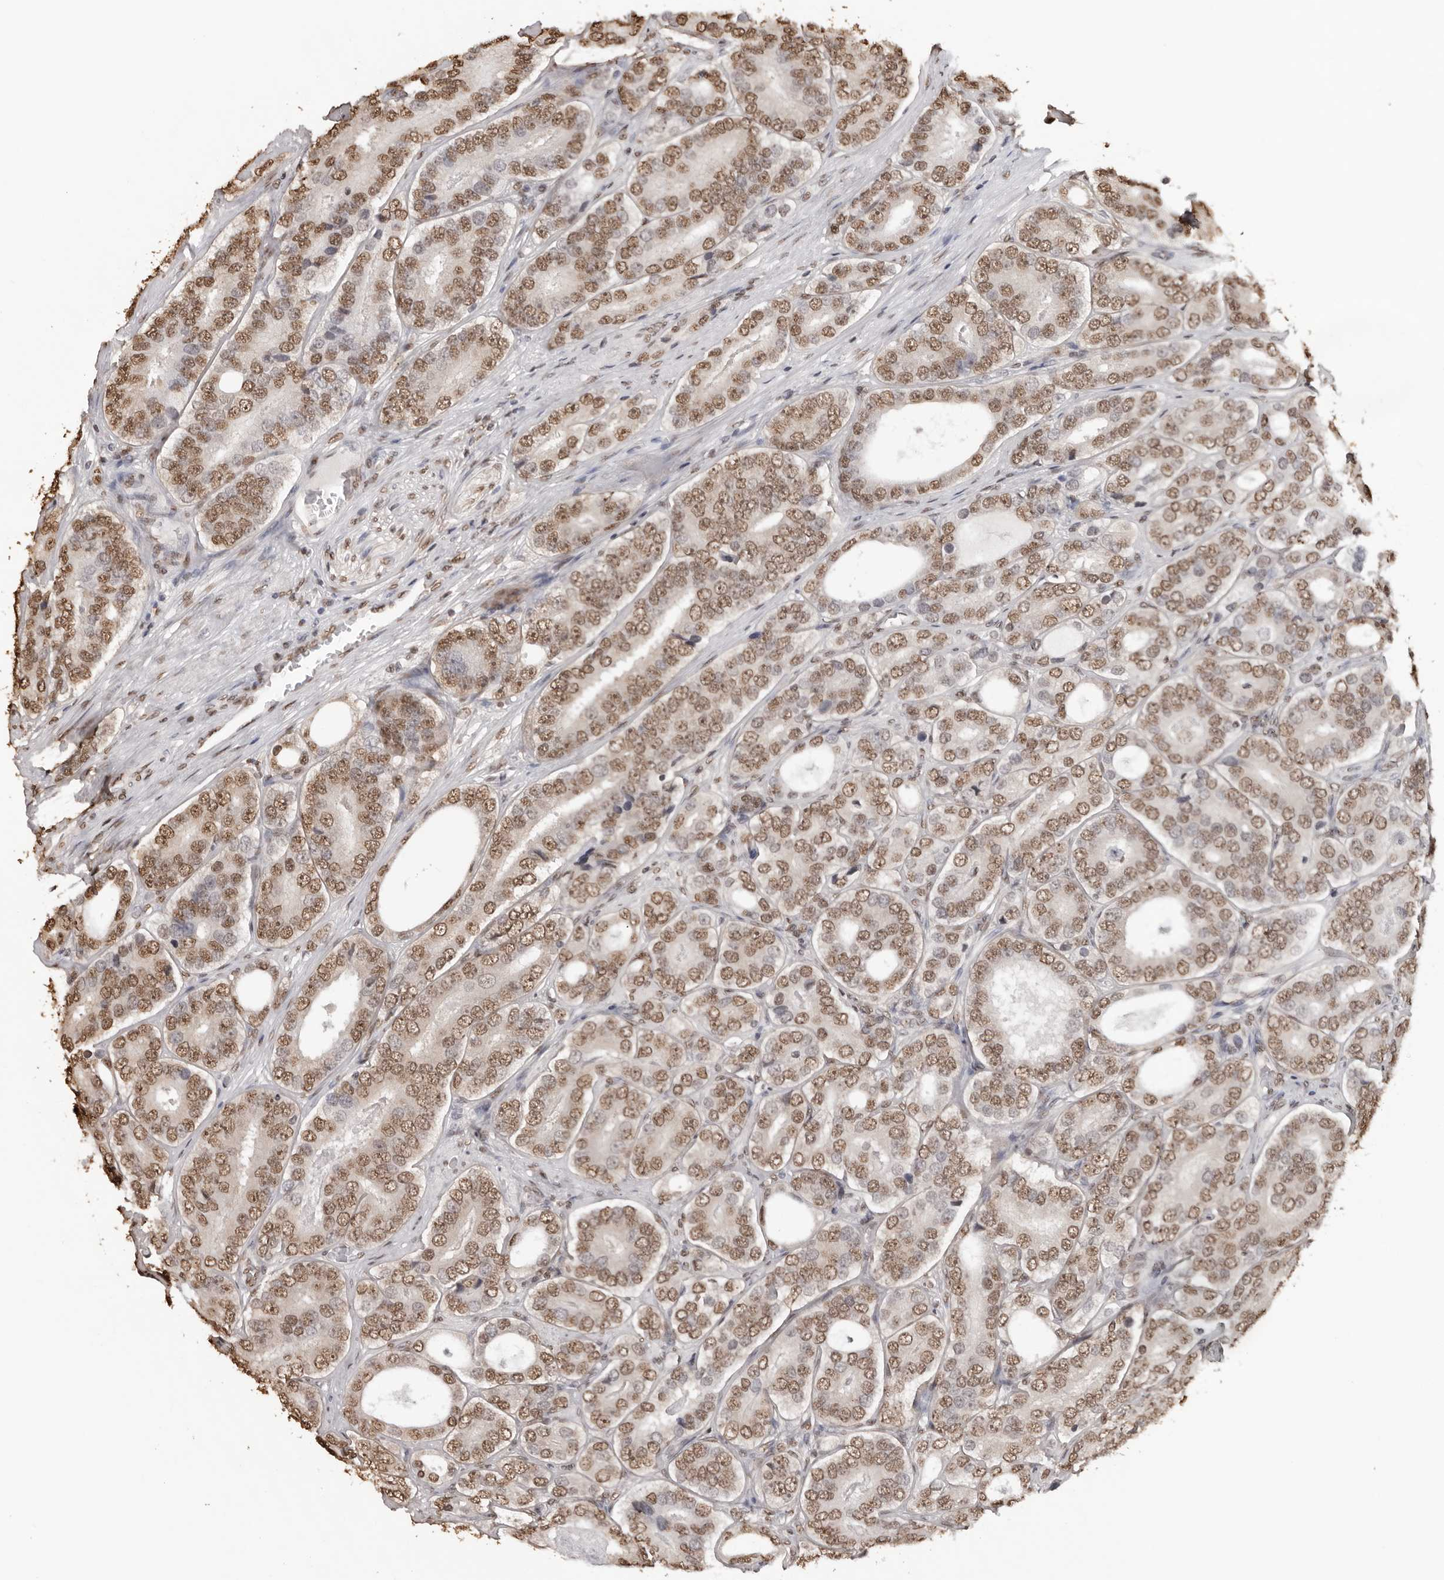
{"staining": {"intensity": "moderate", "quantity": ">75%", "location": "nuclear"}, "tissue": "prostate cancer", "cell_type": "Tumor cells", "image_type": "cancer", "snomed": [{"axis": "morphology", "description": "Adenocarcinoma, High grade"}, {"axis": "topography", "description": "Prostate"}], "caption": "An image of human prostate cancer (adenocarcinoma (high-grade)) stained for a protein demonstrates moderate nuclear brown staining in tumor cells.", "gene": "OLIG3", "patient": {"sex": "male", "age": 56}}